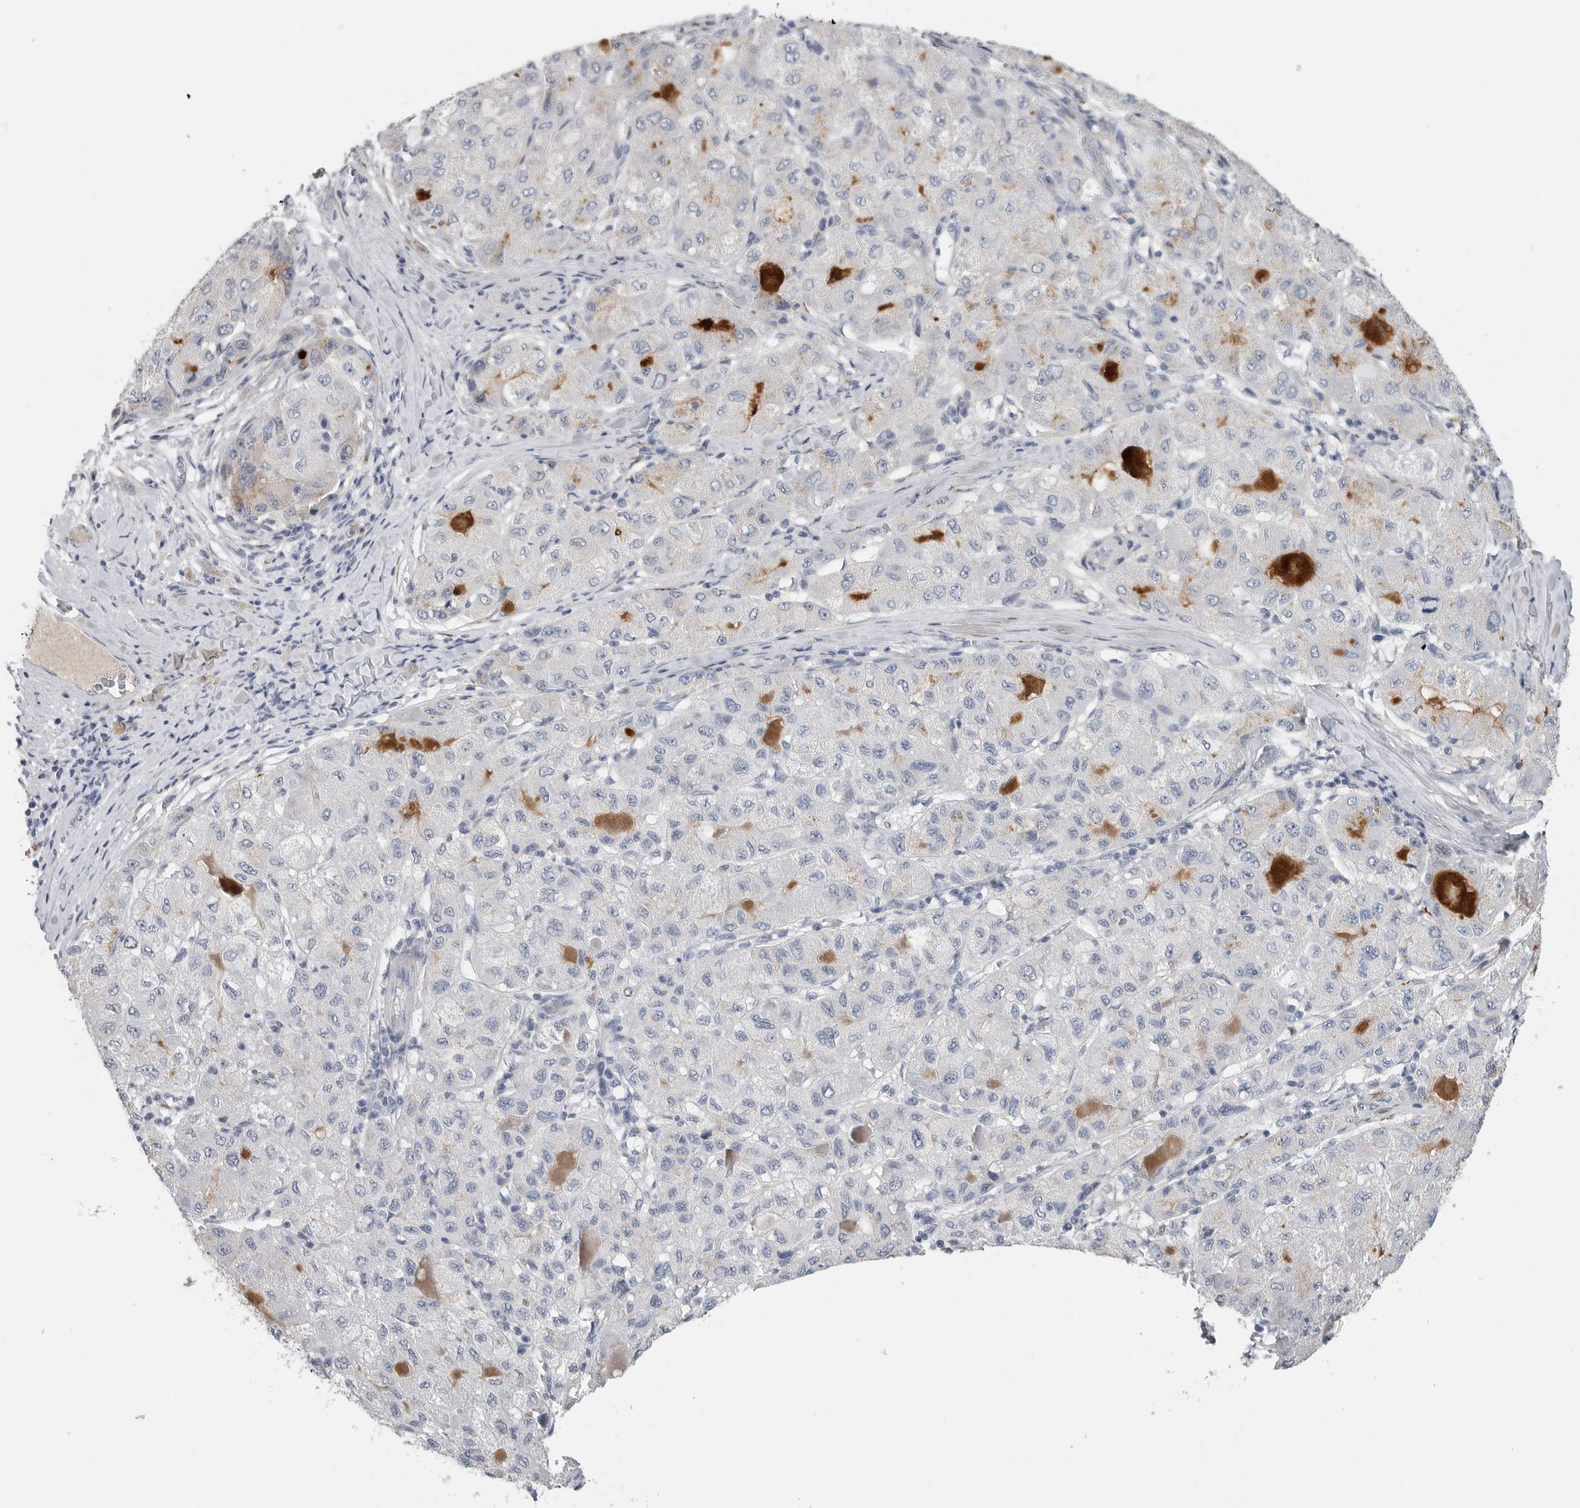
{"staining": {"intensity": "negative", "quantity": "none", "location": "none"}, "tissue": "liver cancer", "cell_type": "Tumor cells", "image_type": "cancer", "snomed": [{"axis": "morphology", "description": "Carcinoma, Hepatocellular, NOS"}, {"axis": "topography", "description": "Liver"}], "caption": "DAB (3,3'-diaminobenzidine) immunohistochemical staining of liver hepatocellular carcinoma shows no significant staining in tumor cells.", "gene": "TIMP1", "patient": {"sex": "male", "age": 80}}